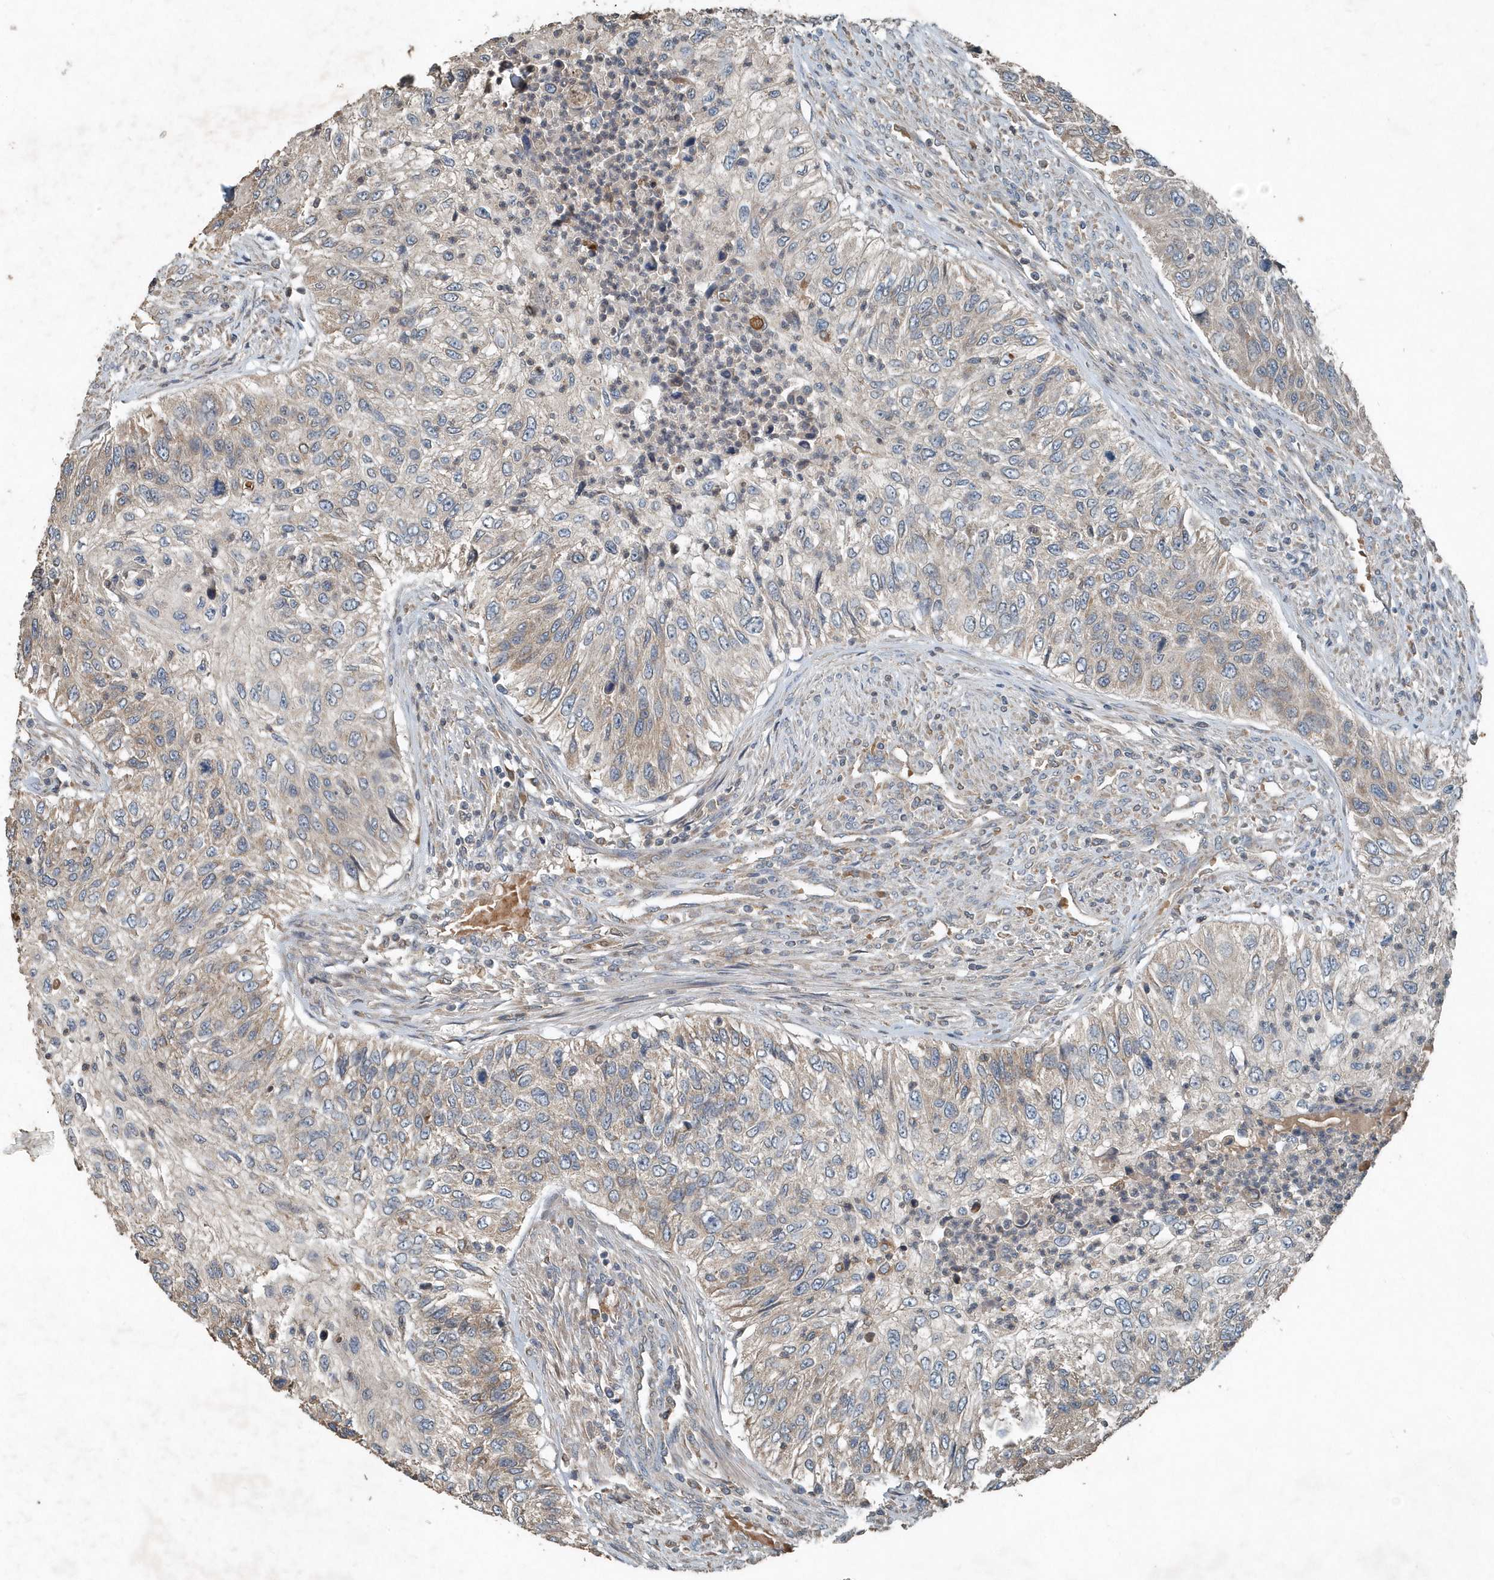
{"staining": {"intensity": "weak", "quantity": "25%-75%", "location": "cytoplasmic/membranous"}, "tissue": "urothelial cancer", "cell_type": "Tumor cells", "image_type": "cancer", "snomed": [{"axis": "morphology", "description": "Urothelial carcinoma, High grade"}, {"axis": "topography", "description": "Urinary bladder"}], "caption": "Brown immunohistochemical staining in urothelial carcinoma (high-grade) exhibits weak cytoplasmic/membranous expression in about 25%-75% of tumor cells.", "gene": "SCFD2", "patient": {"sex": "female", "age": 60}}